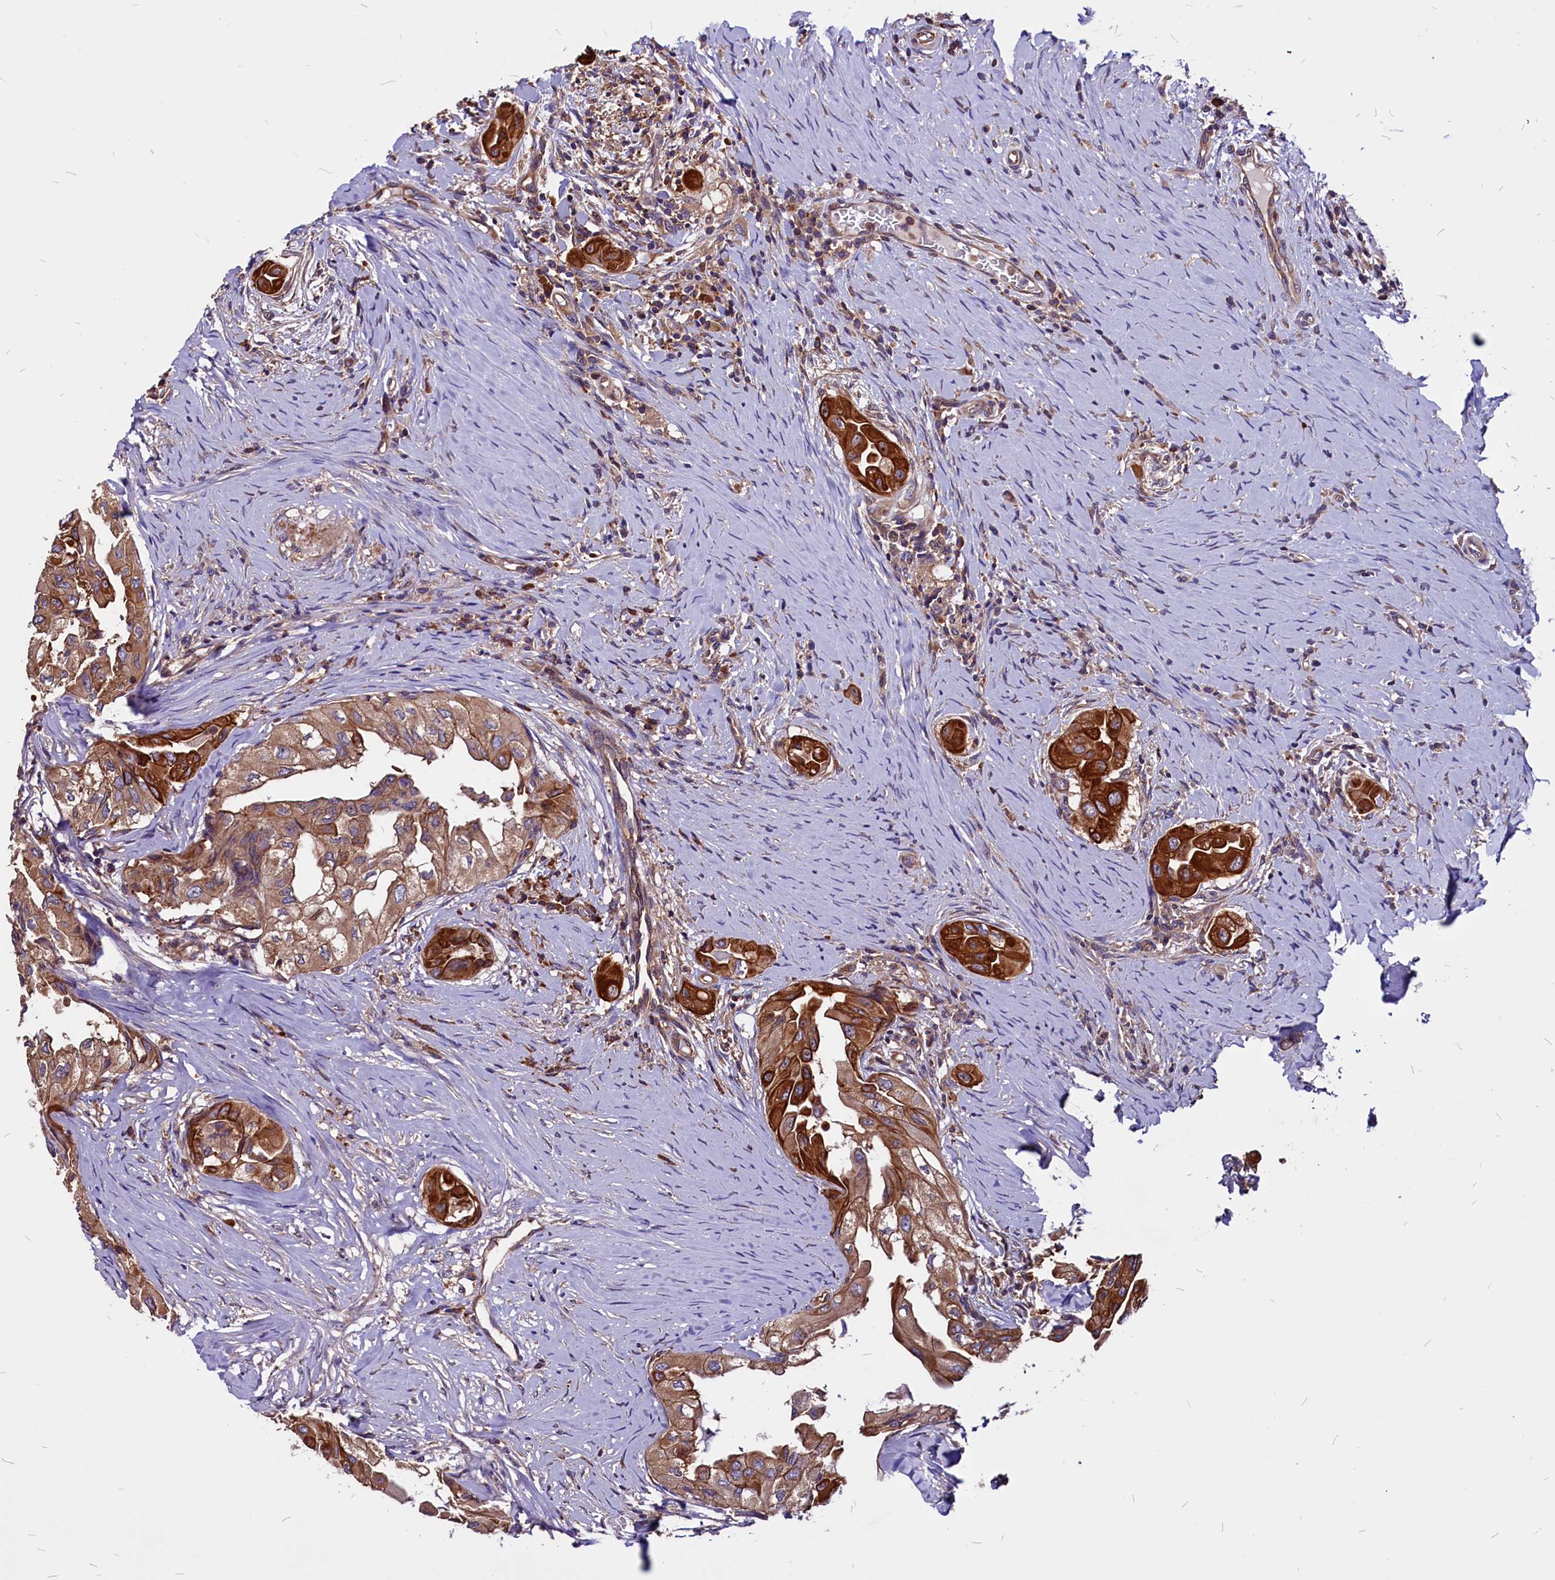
{"staining": {"intensity": "strong", "quantity": ">75%", "location": "cytoplasmic/membranous"}, "tissue": "thyroid cancer", "cell_type": "Tumor cells", "image_type": "cancer", "snomed": [{"axis": "morphology", "description": "Papillary adenocarcinoma, NOS"}, {"axis": "topography", "description": "Thyroid gland"}], "caption": "Thyroid papillary adenocarcinoma stained for a protein (brown) shows strong cytoplasmic/membranous positive expression in approximately >75% of tumor cells.", "gene": "EIF3G", "patient": {"sex": "female", "age": 59}}